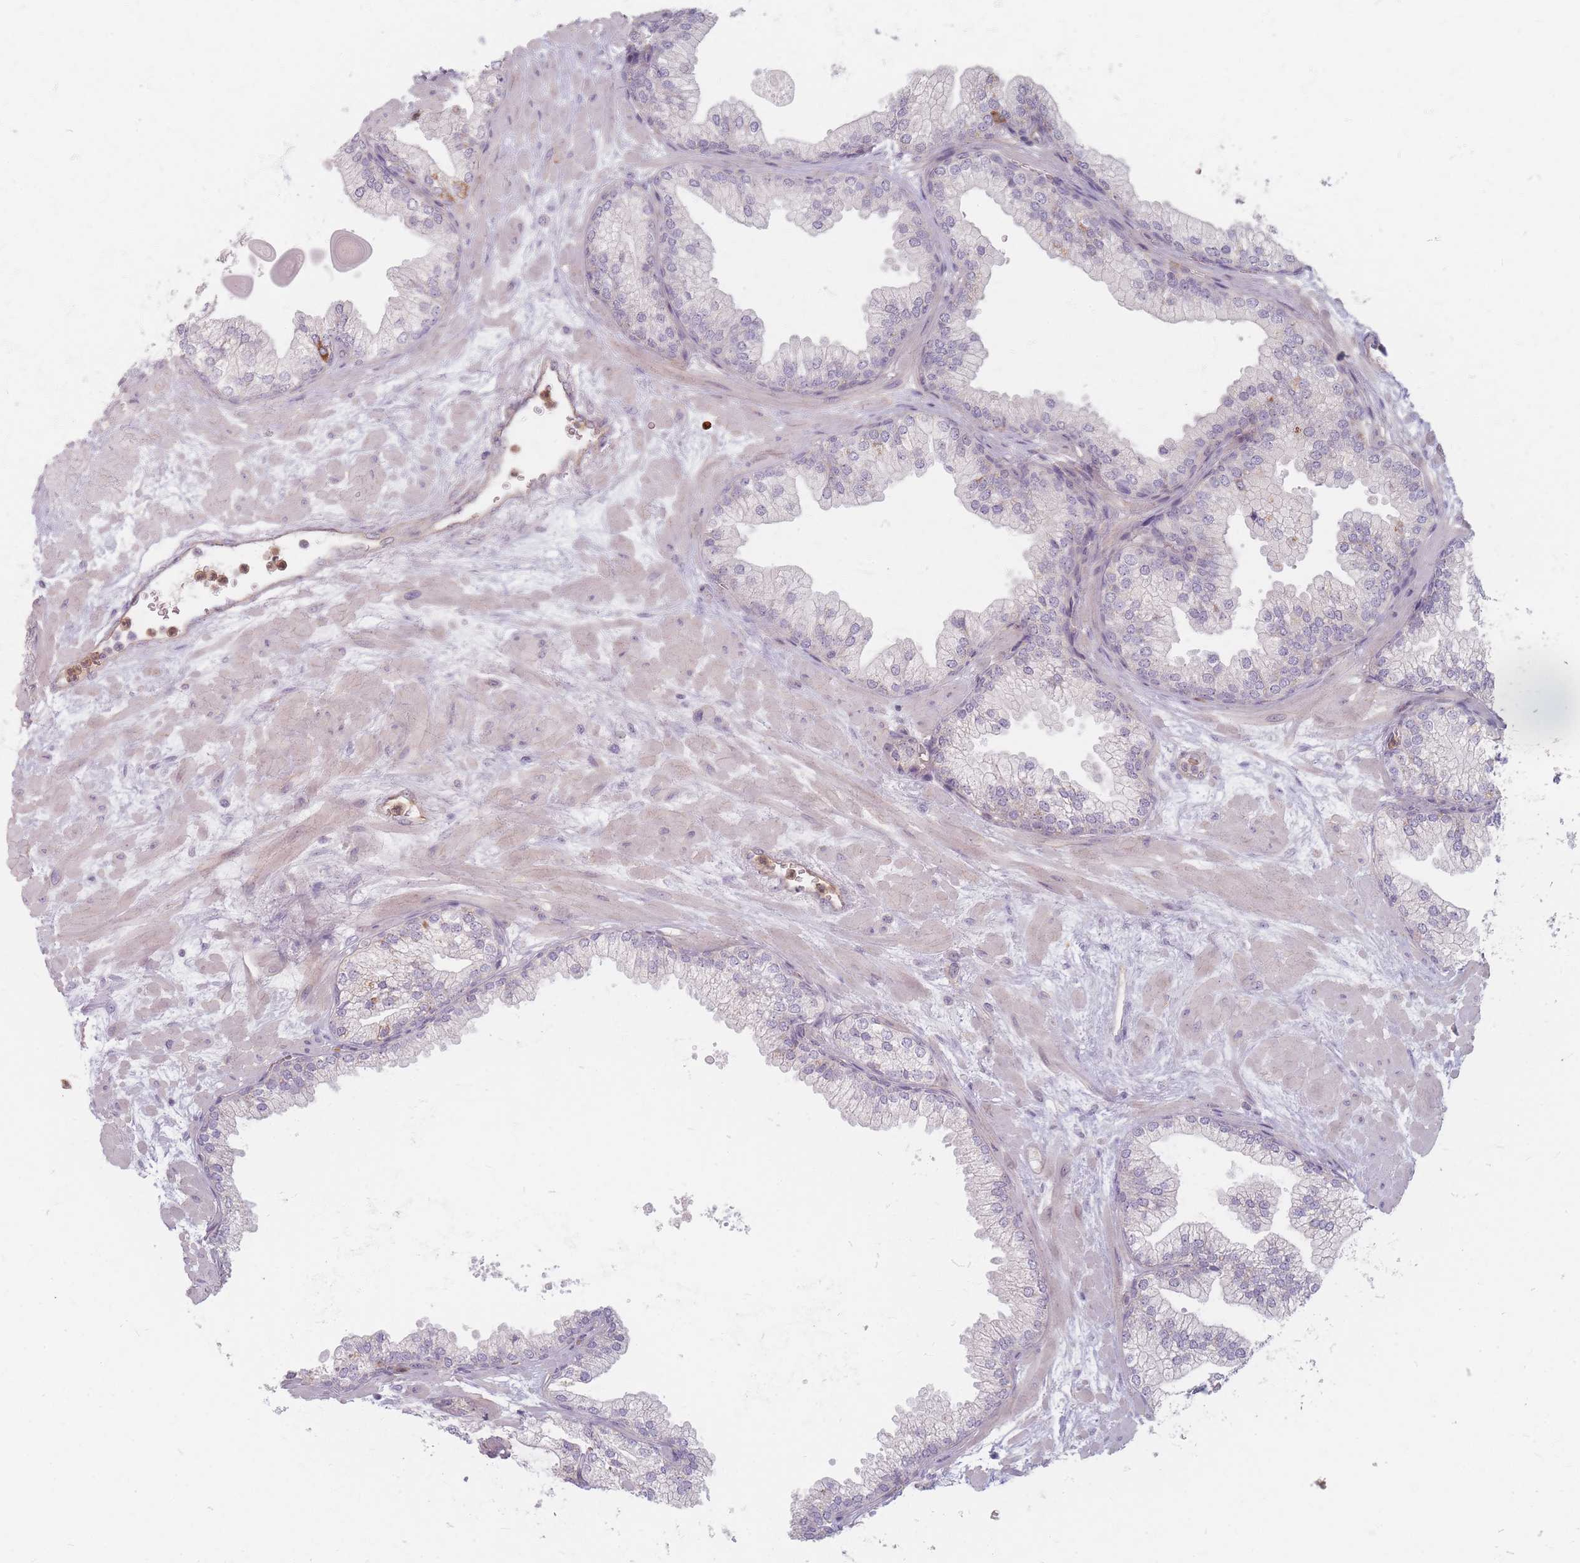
{"staining": {"intensity": "negative", "quantity": "none", "location": "none"}, "tissue": "prostate", "cell_type": "Glandular cells", "image_type": "normal", "snomed": [{"axis": "morphology", "description": "Normal tissue, NOS"}, {"axis": "topography", "description": "Prostate"}], "caption": "Prostate stained for a protein using IHC shows no staining glandular cells.", "gene": "CHCHD7", "patient": {"sex": "male", "age": 61}}